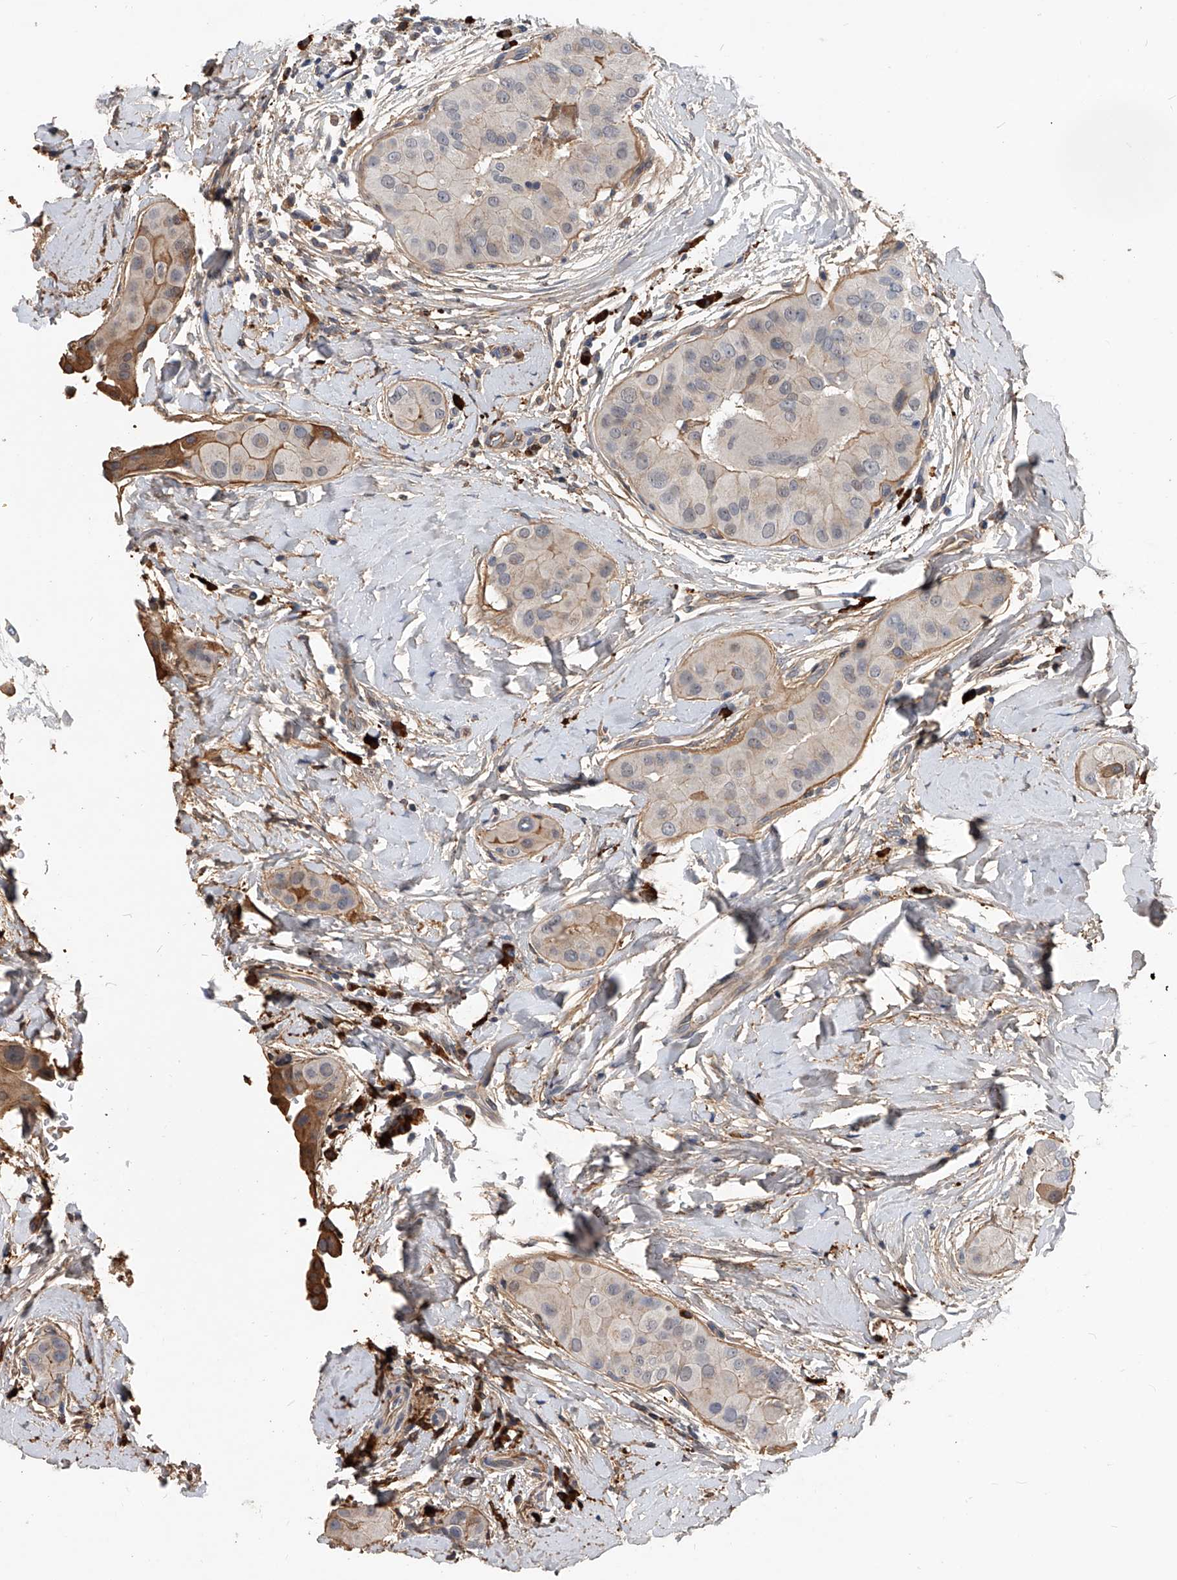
{"staining": {"intensity": "moderate", "quantity": "<25%", "location": "cytoplasmic/membranous"}, "tissue": "thyroid cancer", "cell_type": "Tumor cells", "image_type": "cancer", "snomed": [{"axis": "morphology", "description": "Papillary adenocarcinoma, NOS"}, {"axis": "topography", "description": "Thyroid gland"}], "caption": "Immunohistochemical staining of human thyroid cancer displays moderate cytoplasmic/membranous protein staining in approximately <25% of tumor cells.", "gene": "ZNF25", "patient": {"sex": "male", "age": 33}}